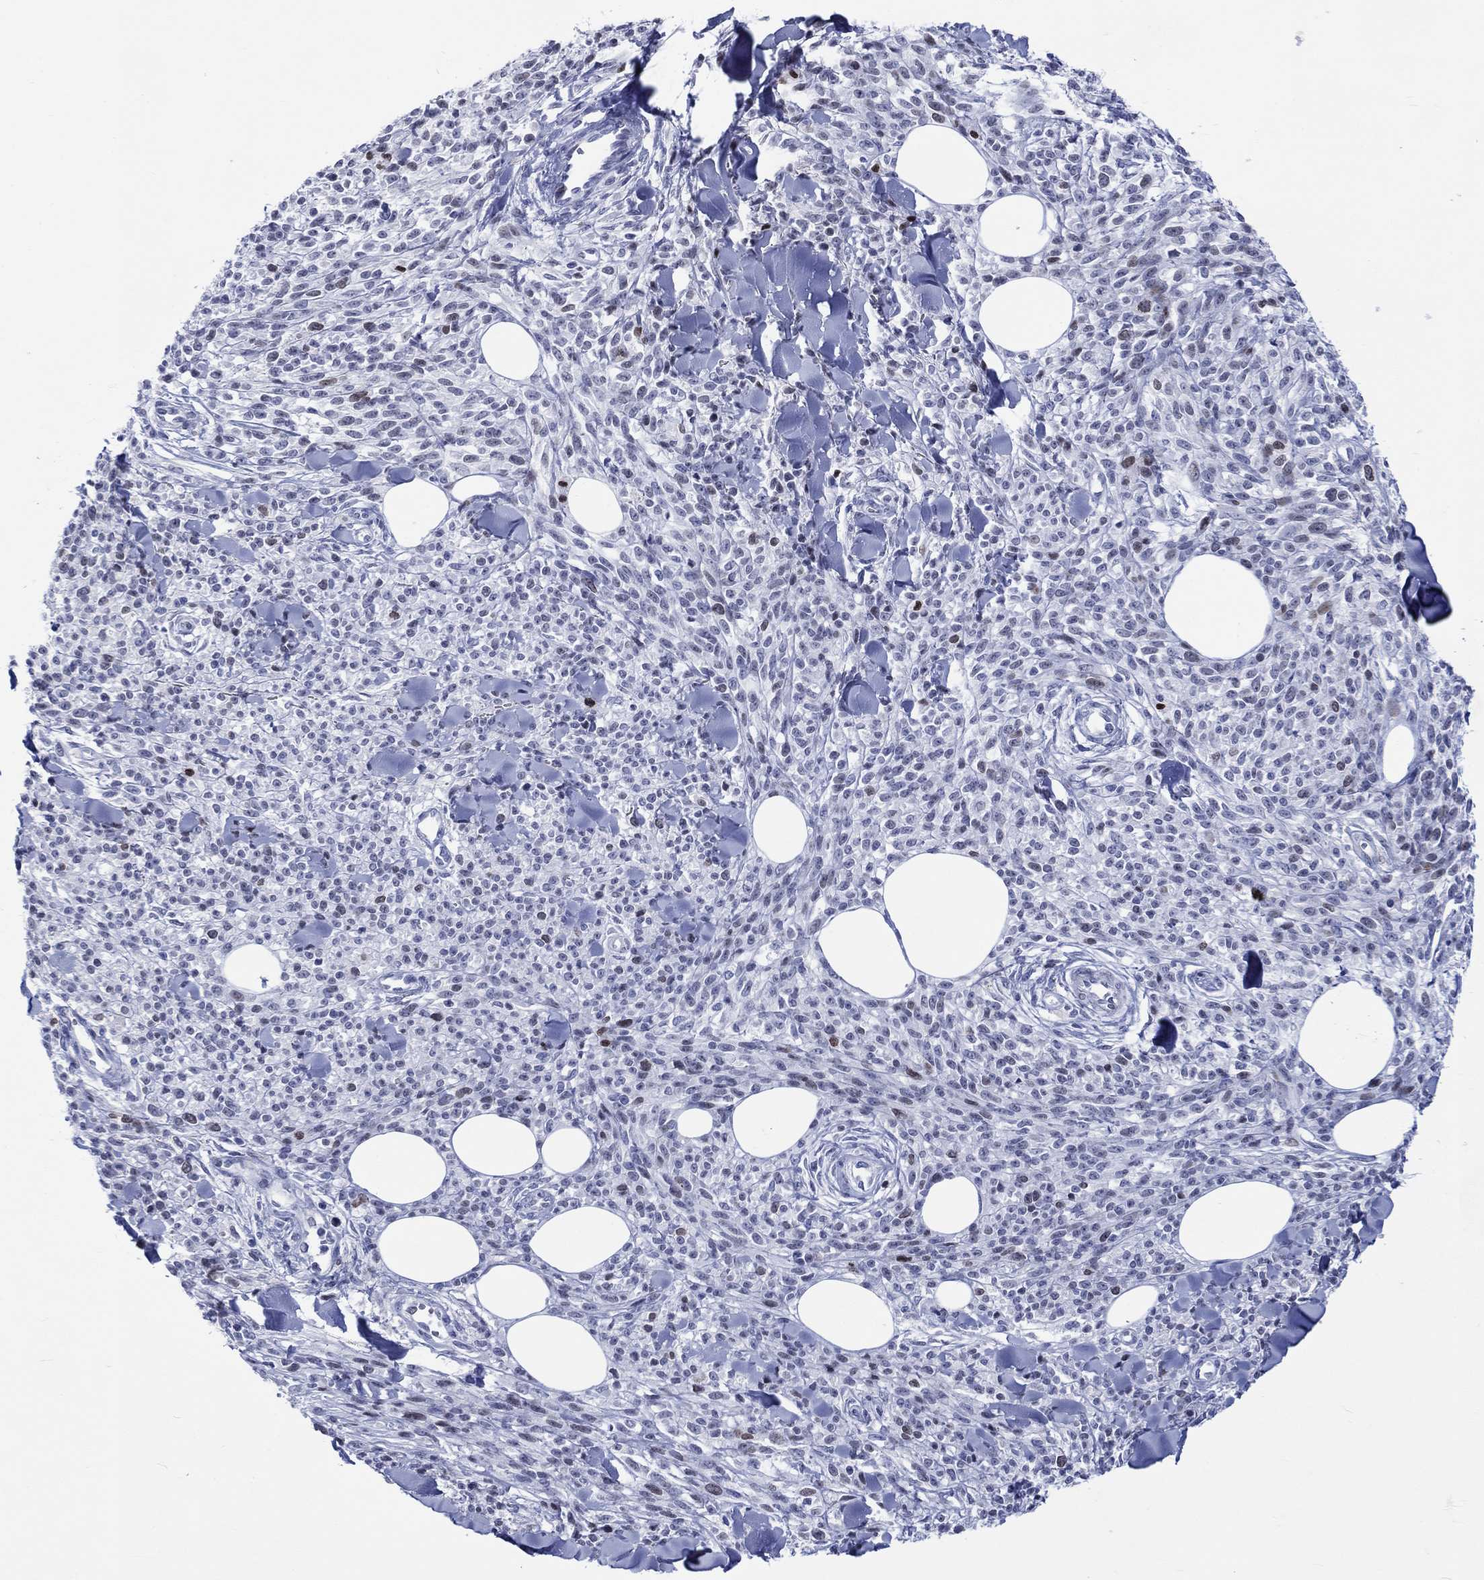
{"staining": {"intensity": "moderate", "quantity": "<25%", "location": "nuclear"}, "tissue": "melanoma", "cell_type": "Tumor cells", "image_type": "cancer", "snomed": [{"axis": "morphology", "description": "Malignant melanoma, NOS"}, {"axis": "topography", "description": "Skin"}, {"axis": "topography", "description": "Skin of trunk"}], "caption": "Immunohistochemical staining of malignant melanoma demonstrates low levels of moderate nuclear expression in approximately <25% of tumor cells. Nuclei are stained in blue.", "gene": "CDCA2", "patient": {"sex": "male", "age": 74}}